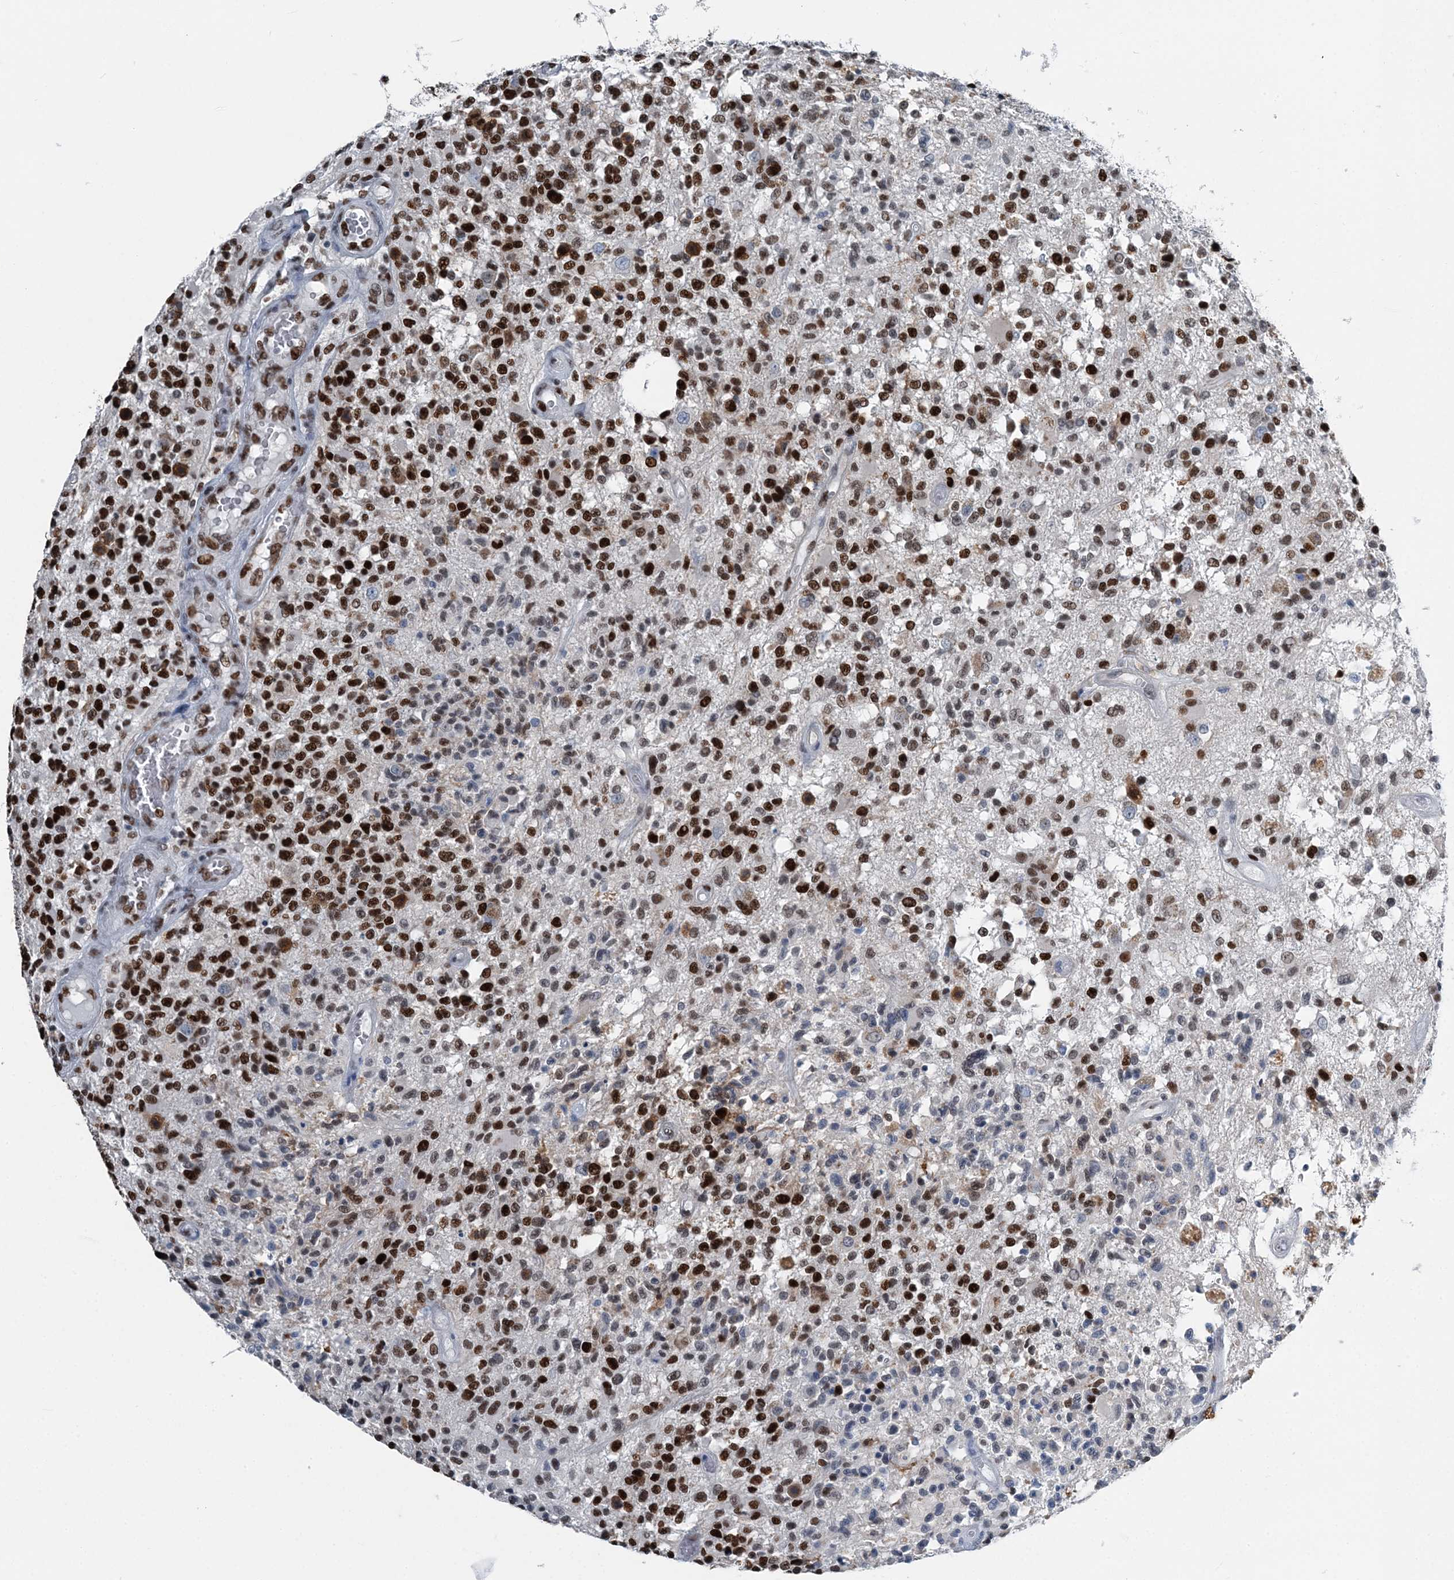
{"staining": {"intensity": "strong", "quantity": ">75%", "location": "nuclear"}, "tissue": "glioma", "cell_type": "Tumor cells", "image_type": "cancer", "snomed": [{"axis": "morphology", "description": "Glioma, malignant, High grade"}, {"axis": "morphology", "description": "Glioblastoma, NOS"}, {"axis": "topography", "description": "Brain"}], "caption": "Strong nuclear protein positivity is appreciated in approximately >75% of tumor cells in high-grade glioma (malignant).", "gene": "HAT1", "patient": {"sex": "male", "age": 60}}